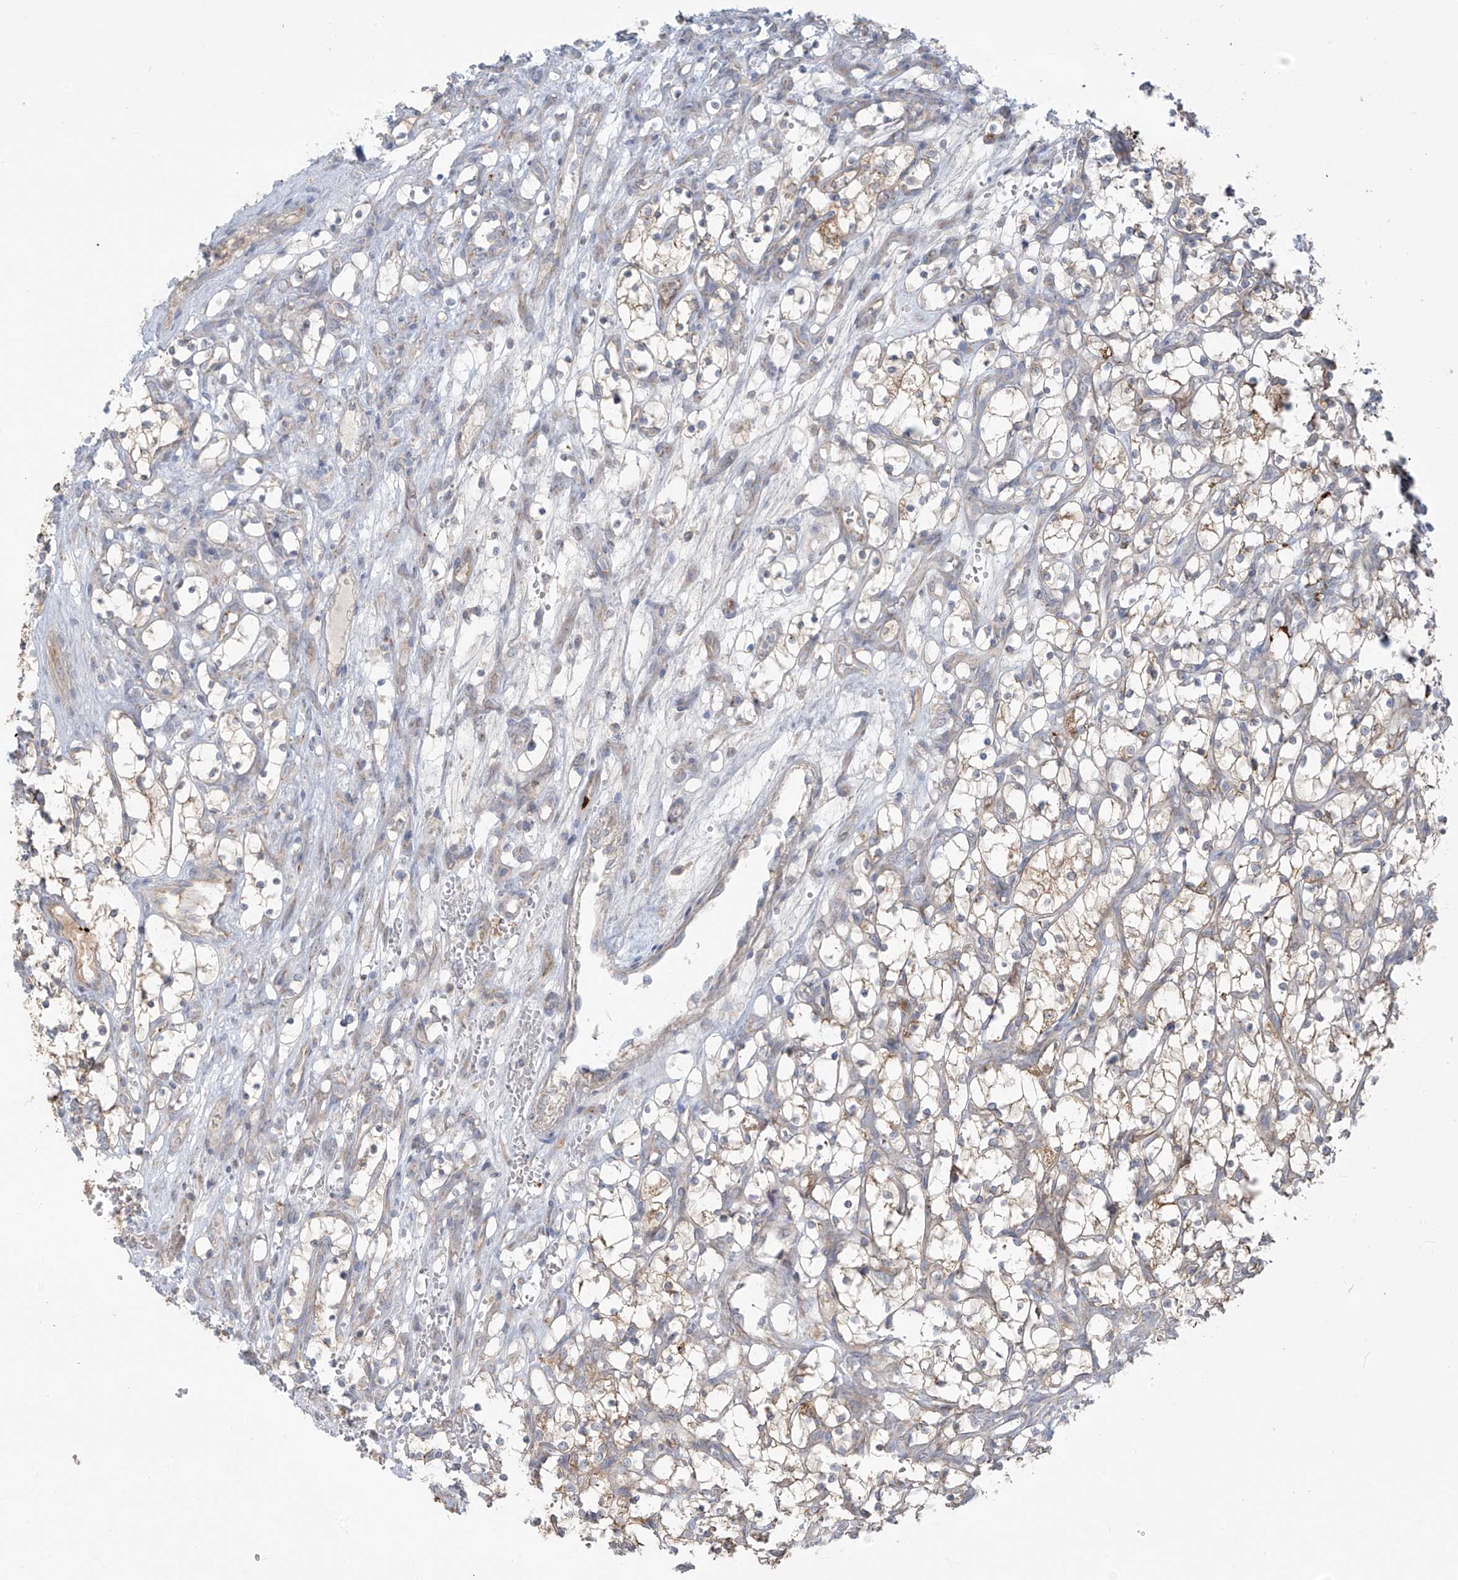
{"staining": {"intensity": "moderate", "quantity": "<25%", "location": "cytoplasmic/membranous"}, "tissue": "renal cancer", "cell_type": "Tumor cells", "image_type": "cancer", "snomed": [{"axis": "morphology", "description": "Adenocarcinoma, NOS"}, {"axis": "topography", "description": "Kidney"}], "caption": "An immunohistochemistry photomicrograph of tumor tissue is shown. Protein staining in brown shows moderate cytoplasmic/membranous positivity in renal cancer within tumor cells.", "gene": "LZTS3", "patient": {"sex": "female", "age": 69}}